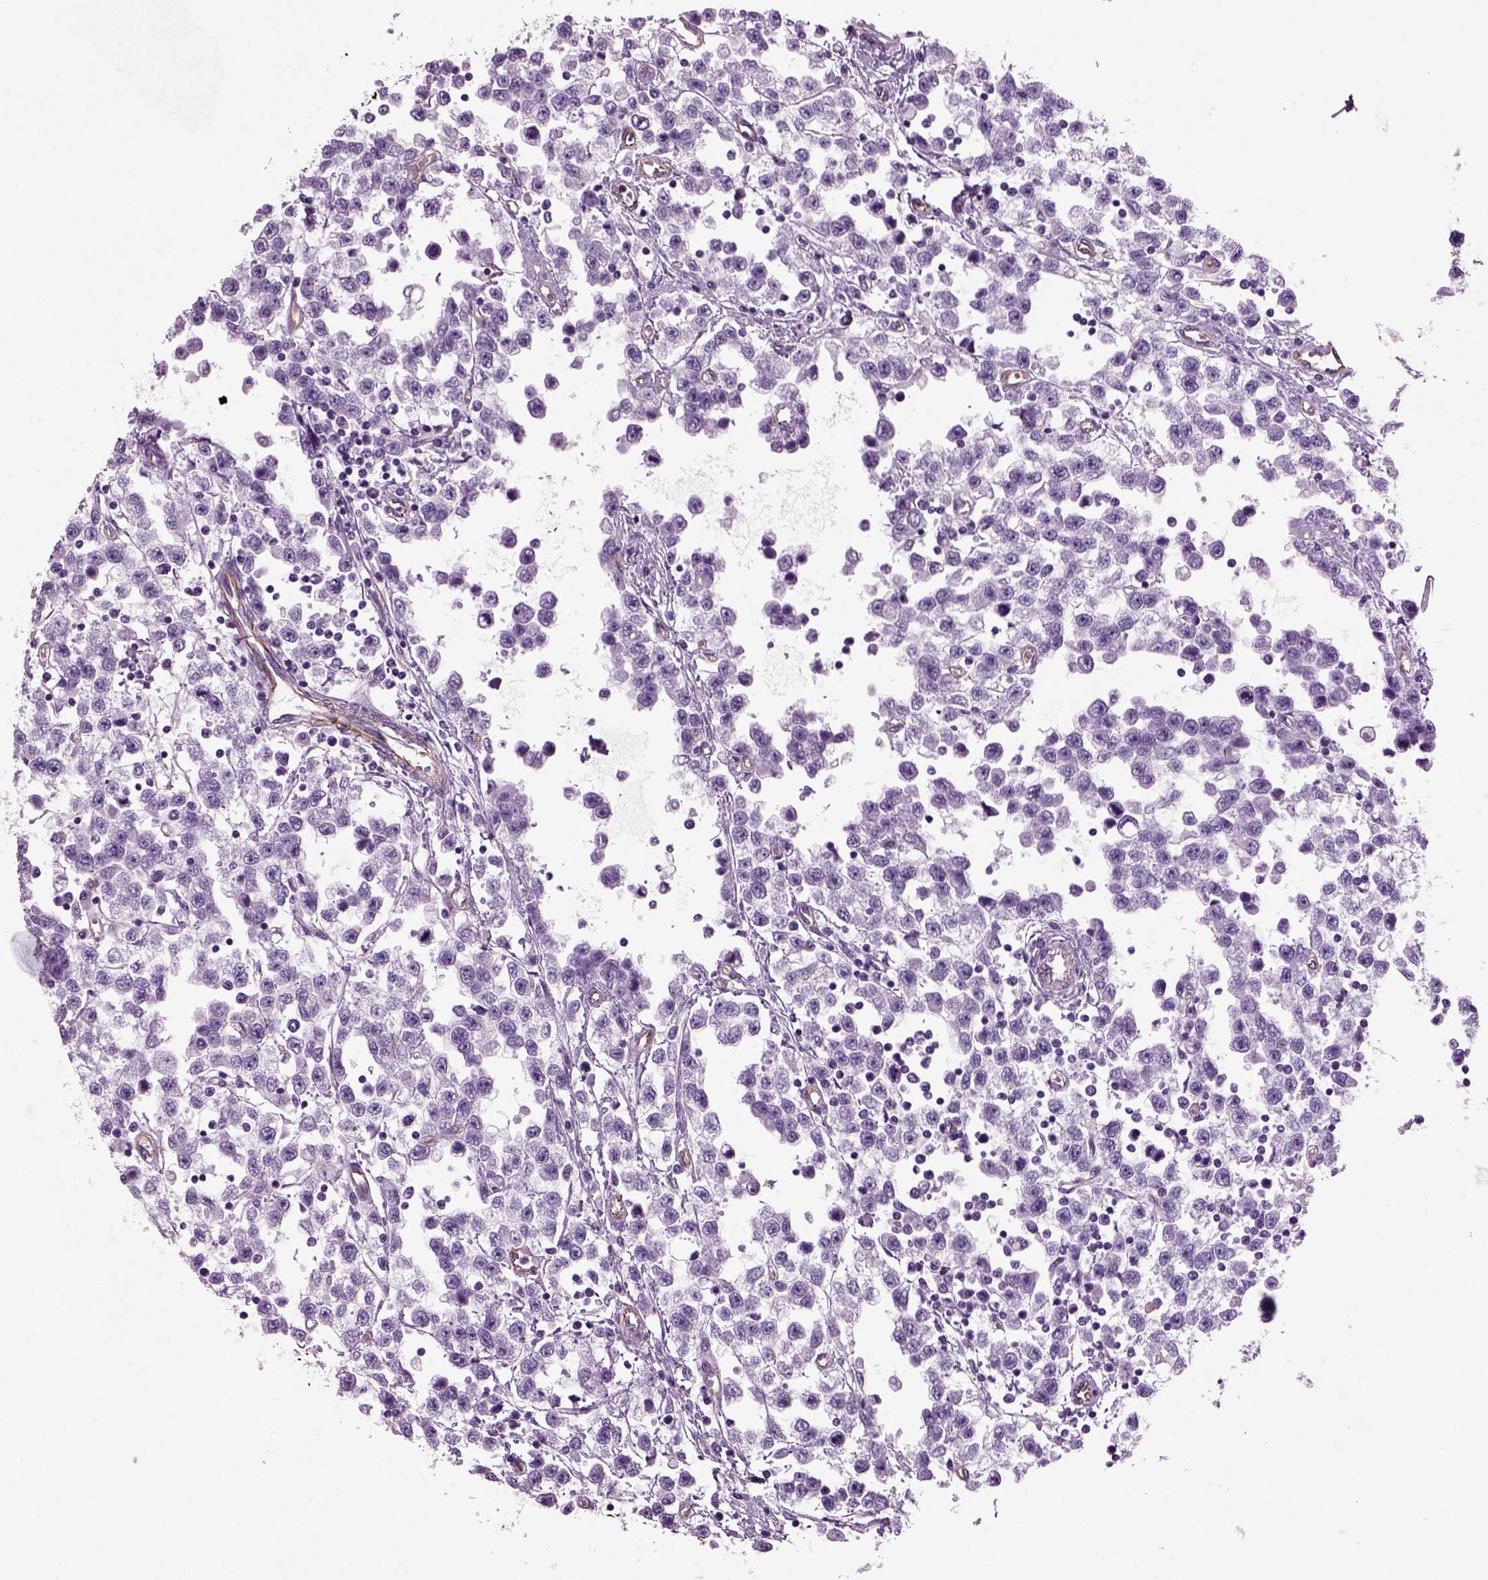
{"staining": {"intensity": "negative", "quantity": "none", "location": "none"}, "tissue": "testis cancer", "cell_type": "Tumor cells", "image_type": "cancer", "snomed": [{"axis": "morphology", "description": "Seminoma, NOS"}, {"axis": "topography", "description": "Testis"}], "caption": "Tumor cells show no significant positivity in testis seminoma. (DAB immunohistochemistry visualized using brightfield microscopy, high magnification).", "gene": "ACER3", "patient": {"sex": "male", "age": 34}}